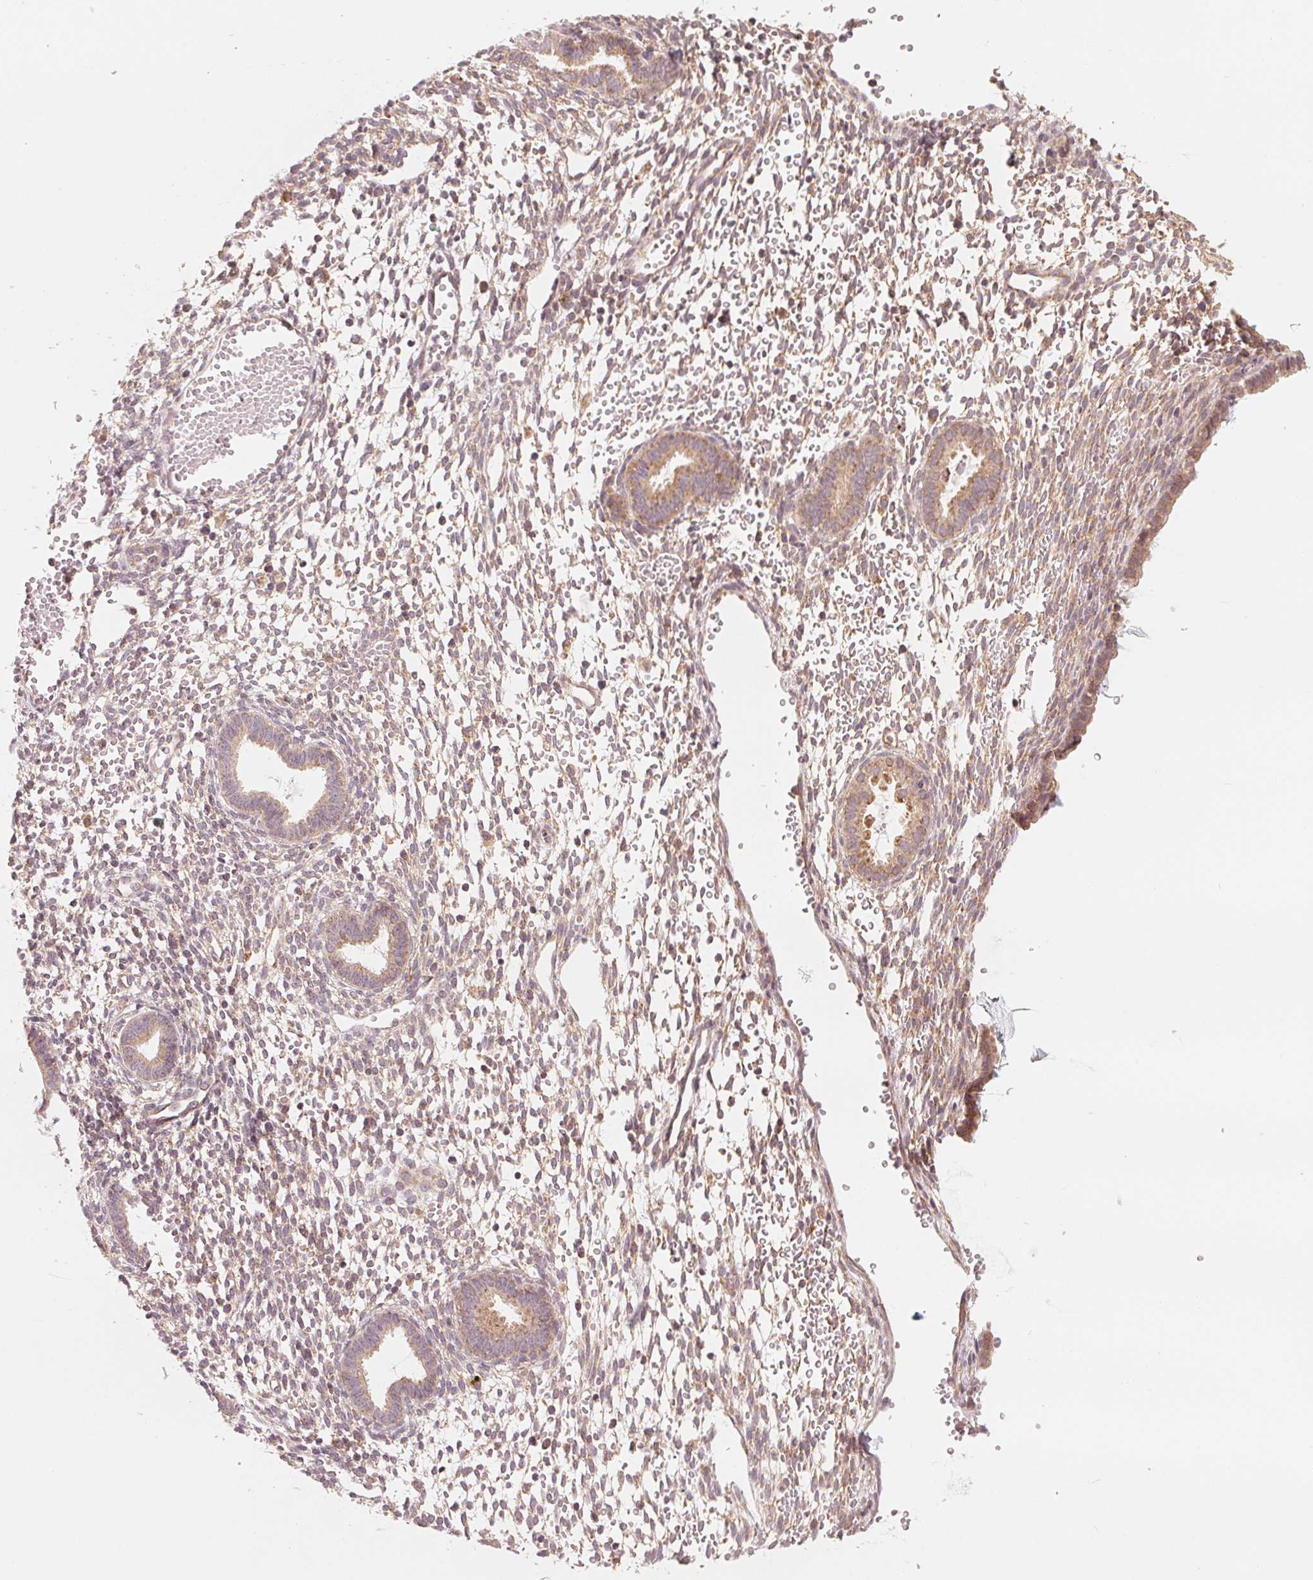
{"staining": {"intensity": "weak", "quantity": ">75%", "location": "cytoplasmic/membranous"}, "tissue": "endometrium", "cell_type": "Cells in endometrial stroma", "image_type": "normal", "snomed": [{"axis": "morphology", "description": "Normal tissue, NOS"}, {"axis": "topography", "description": "Endometrium"}], "caption": "IHC (DAB (3,3'-diaminobenzidine)) staining of benign human endometrium demonstrates weak cytoplasmic/membranous protein positivity in about >75% of cells in endometrial stroma.", "gene": "GIGYF2", "patient": {"sex": "female", "age": 36}}